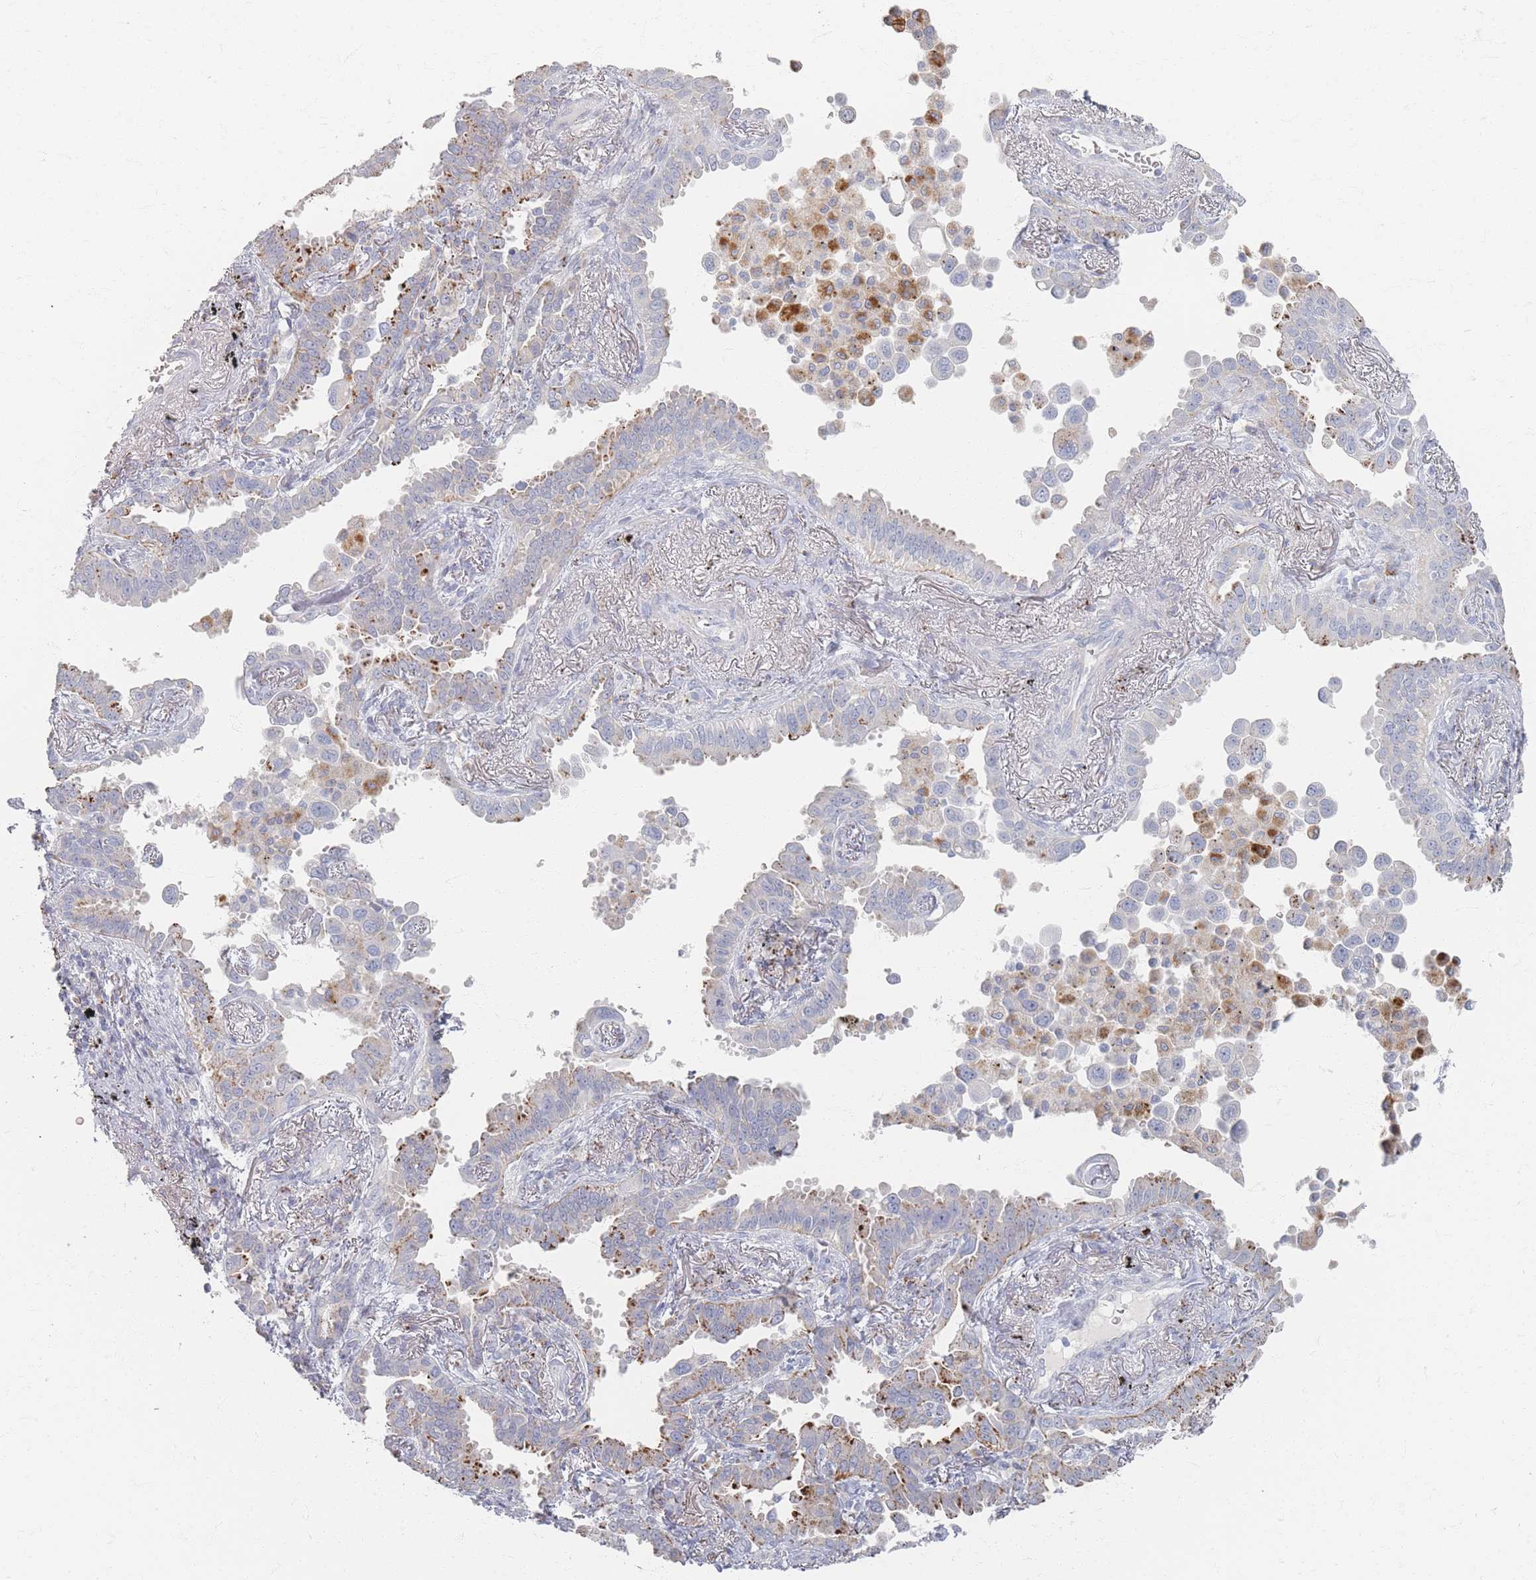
{"staining": {"intensity": "moderate", "quantity": "<25%", "location": "cytoplasmic/membranous"}, "tissue": "lung cancer", "cell_type": "Tumor cells", "image_type": "cancer", "snomed": [{"axis": "morphology", "description": "Adenocarcinoma, NOS"}, {"axis": "topography", "description": "Lung"}], "caption": "Protein expression analysis of lung cancer displays moderate cytoplasmic/membranous staining in about <25% of tumor cells.", "gene": "SLC2A11", "patient": {"sex": "male", "age": 67}}